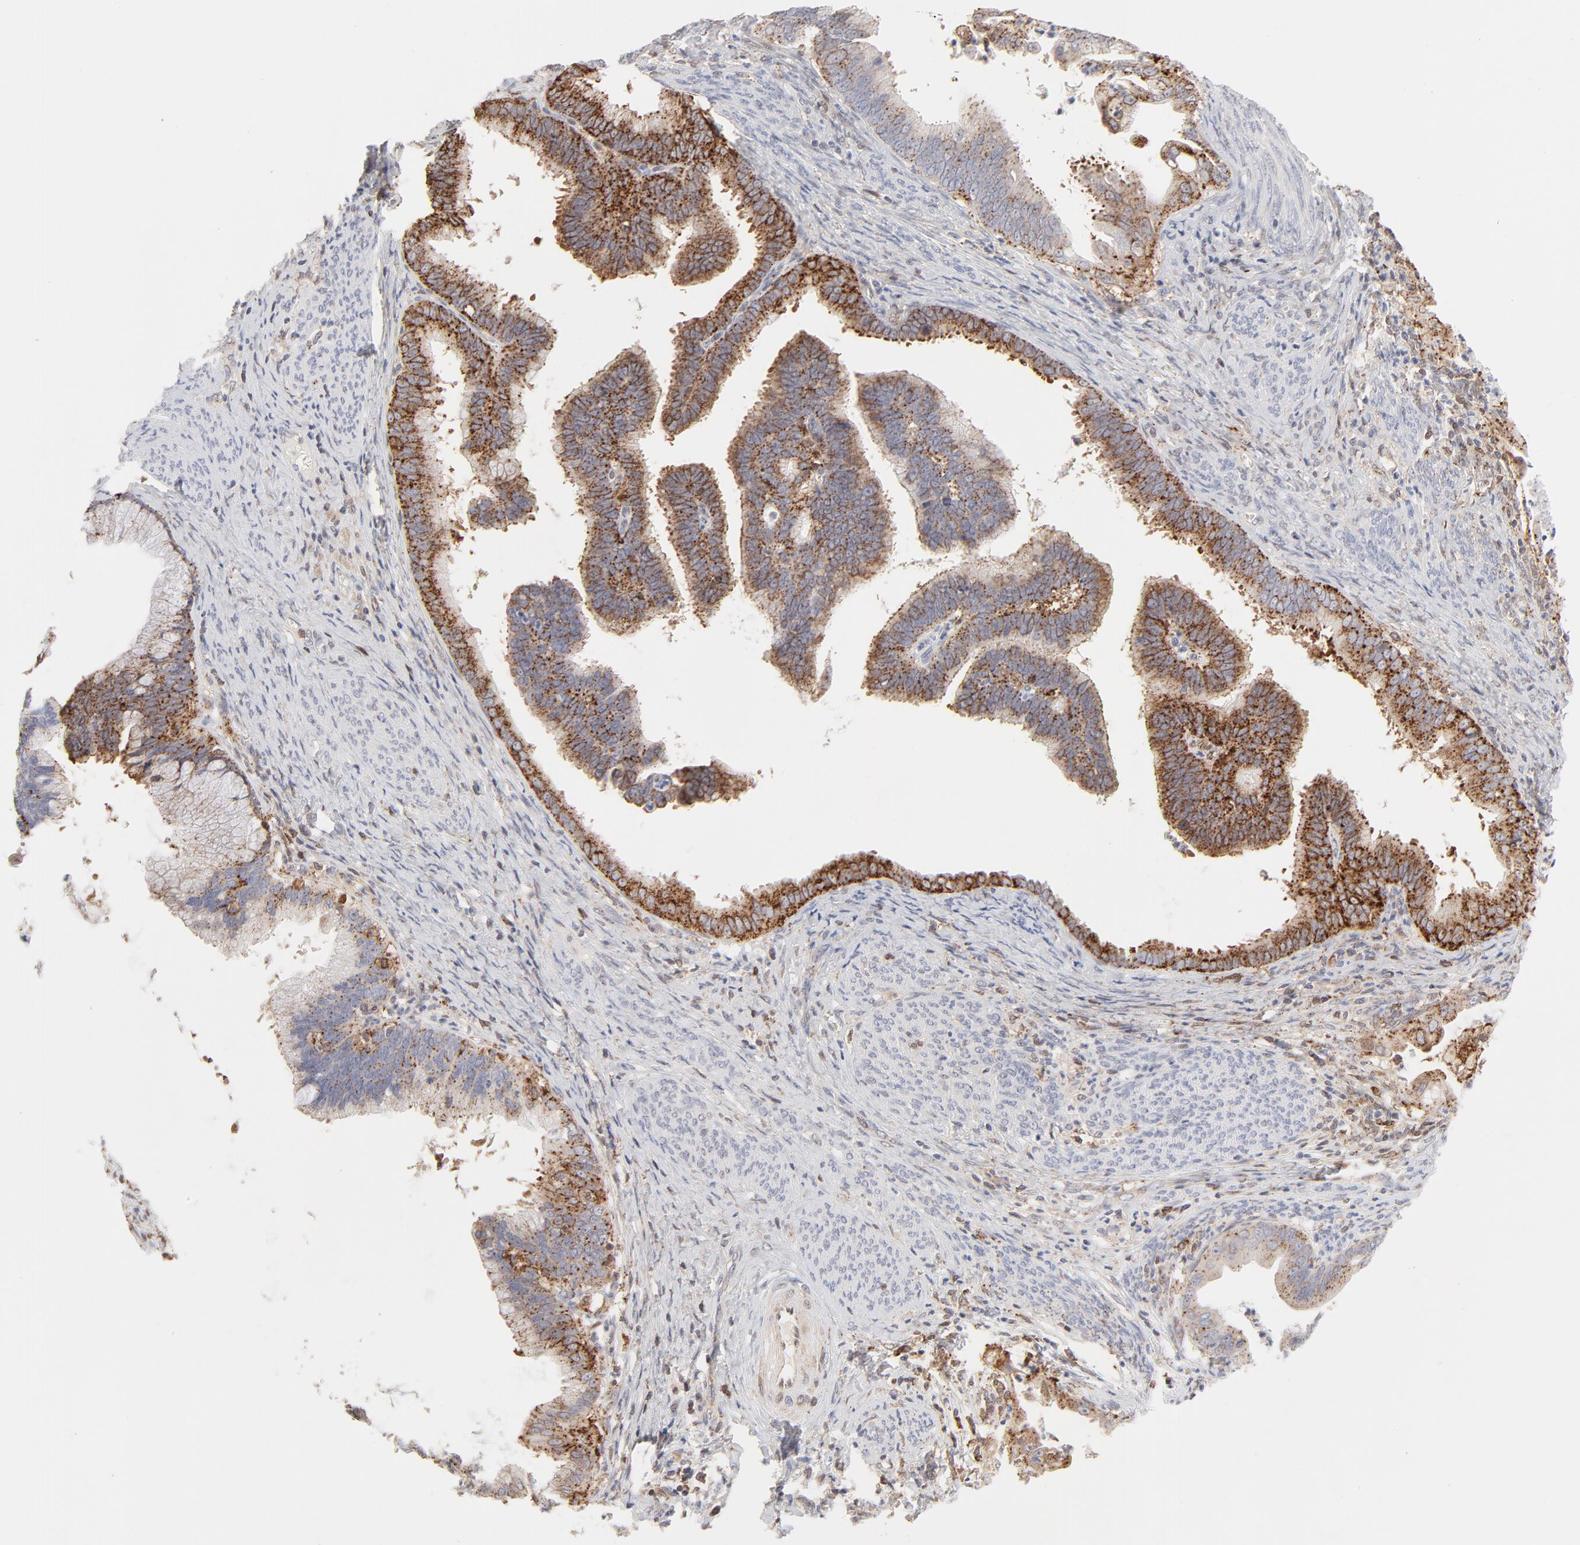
{"staining": {"intensity": "moderate", "quantity": ">75%", "location": "cytoplasmic/membranous"}, "tissue": "cervical cancer", "cell_type": "Tumor cells", "image_type": "cancer", "snomed": [{"axis": "morphology", "description": "Adenocarcinoma, NOS"}, {"axis": "topography", "description": "Cervix"}], "caption": "Cervical adenocarcinoma was stained to show a protein in brown. There is medium levels of moderate cytoplasmic/membranous staining in approximately >75% of tumor cells.", "gene": "CDK6", "patient": {"sex": "female", "age": 47}}